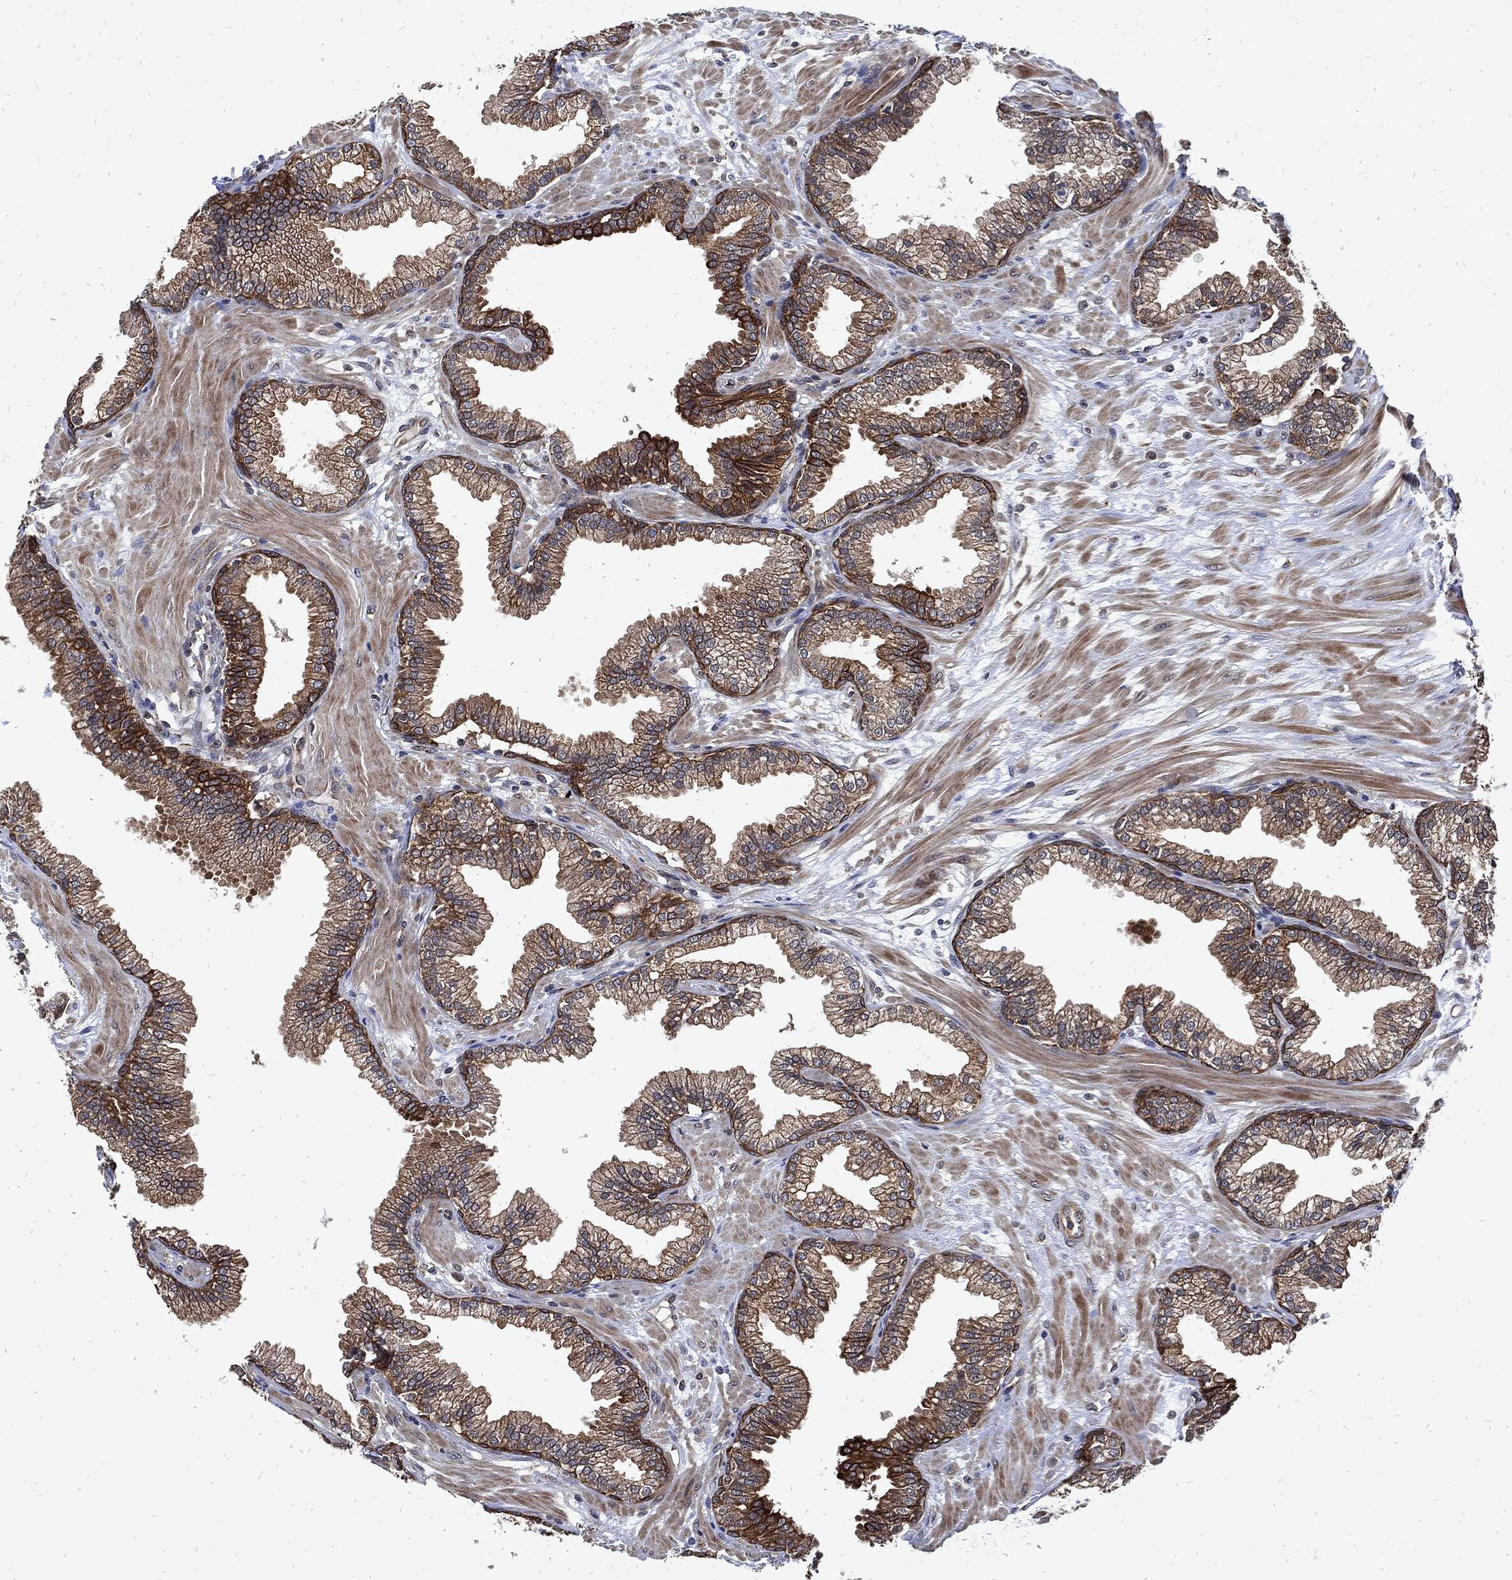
{"staining": {"intensity": "moderate", "quantity": "25%-75%", "location": "cytoplasmic/membranous"}, "tissue": "prostate", "cell_type": "Glandular cells", "image_type": "normal", "snomed": [{"axis": "morphology", "description": "Normal tissue, NOS"}, {"axis": "topography", "description": "Prostate"}], "caption": "This micrograph displays immunohistochemistry staining of benign human prostate, with medium moderate cytoplasmic/membranous expression in about 25%-75% of glandular cells.", "gene": "DCTN1", "patient": {"sex": "male", "age": 64}}